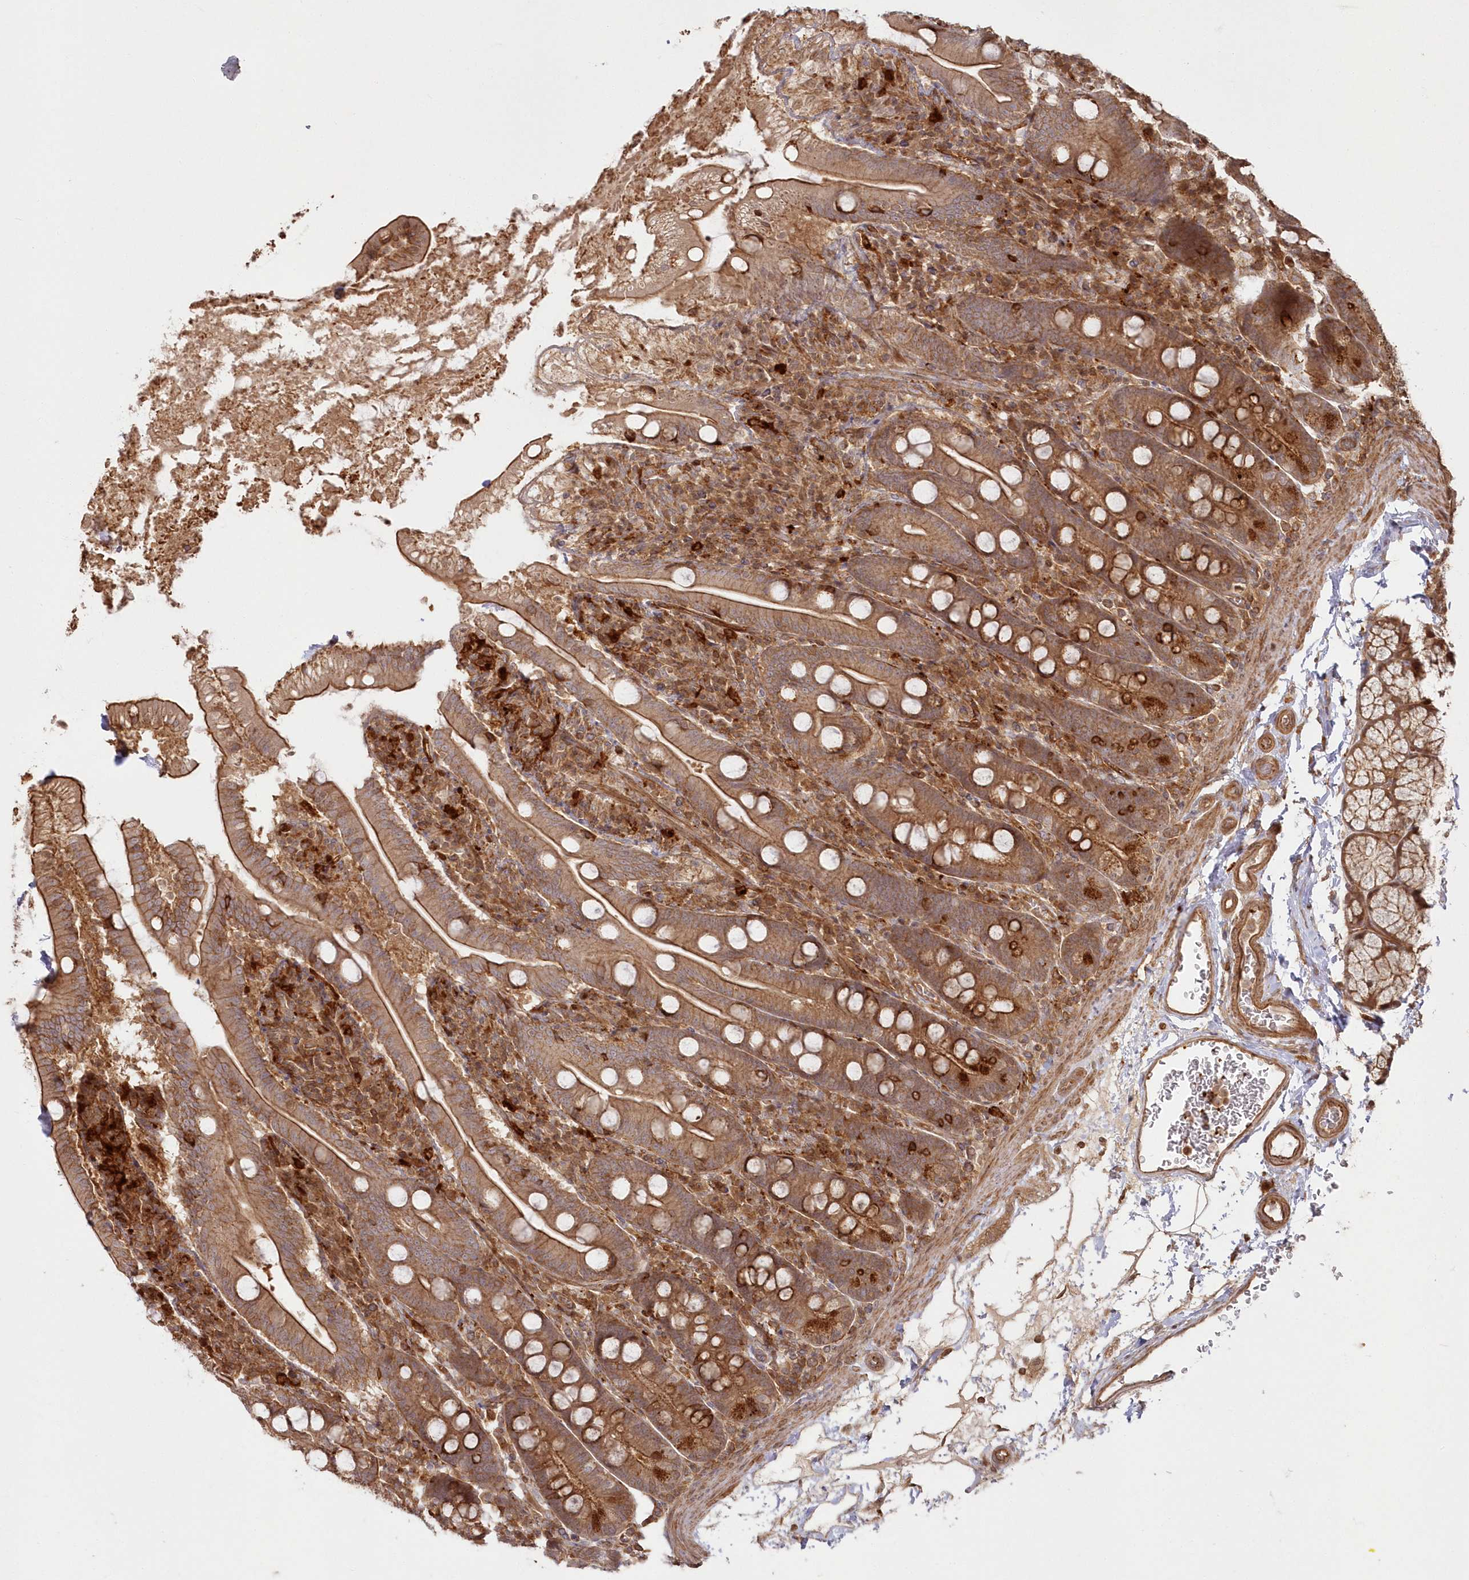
{"staining": {"intensity": "moderate", "quantity": ">75%", "location": "cytoplasmic/membranous"}, "tissue": "duodenum", "cell_type": "Glandular cells", "image_type": "normal", "snomed": [{"axis": "morphology", "description": "Normal tissue, NOS"}, {"axis": "topography", "description": "Duodenum"}], "caption": "Protein staining demonstrates moderate cytoplasmic/membranous positivity in approximately >75% of glandular cells in benign duodenum. (Brightfield microscopy of DAB IHC at high magnification).", "gene": "RGCC", "patient": {"sex": "male", "age": 35}}